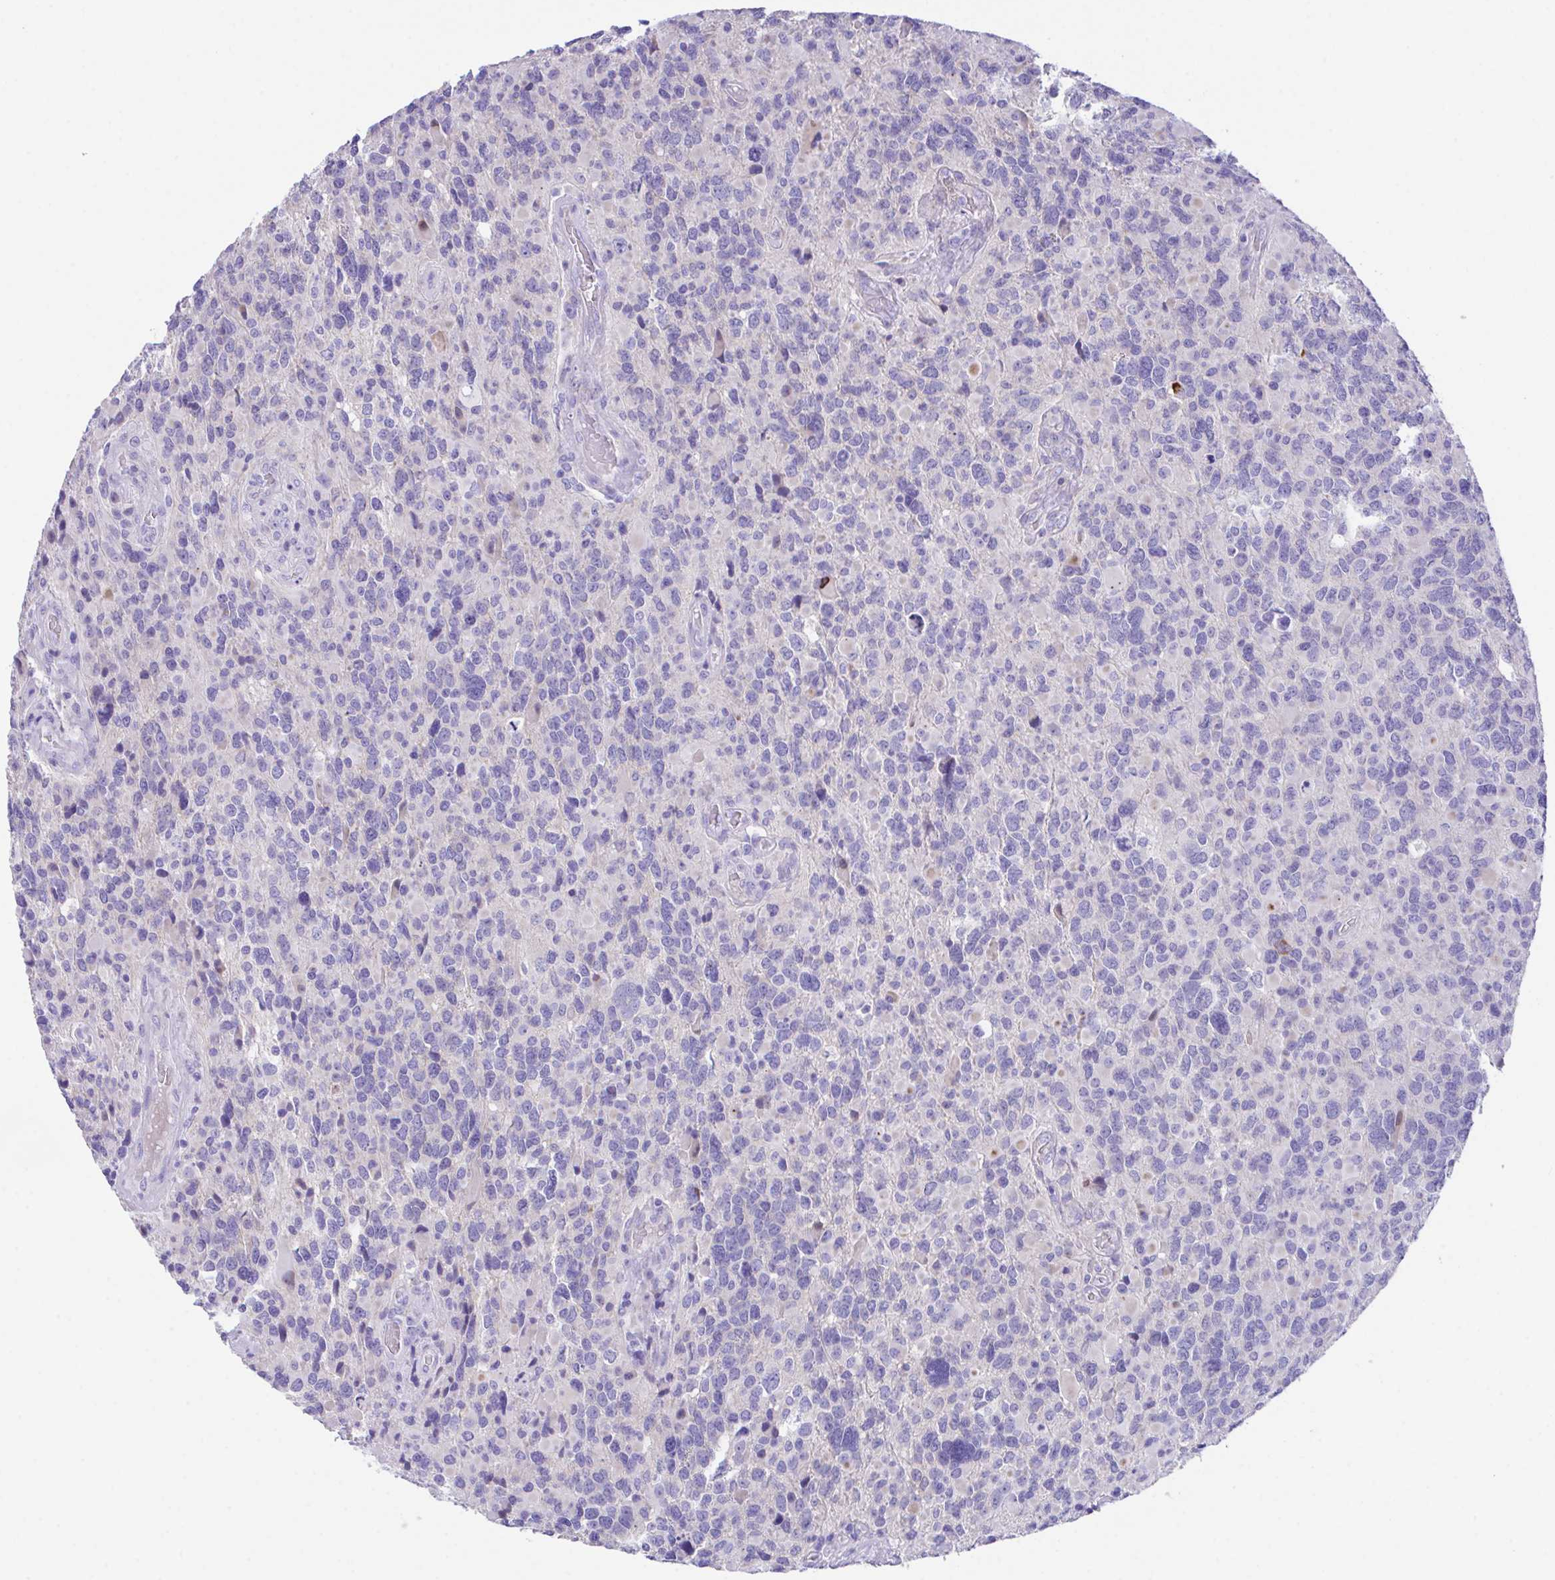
{"staining": {"intensity": "negative", "quantity": "none", "location": "none"}, "tissue": "glioma", "cell_type": "Tumor cells", "image_type": "cancer", "snomed": [{"axis": "morphology", "description": "Glioma, malignant, High grade"}, {"axis": "topography", "description": "Brain"}], "caption": "A micrograph of human glioma is negative for staining in tumor cells.", "gene": "SLC16A6", "patient": {"sex": "female", "age": 40}}